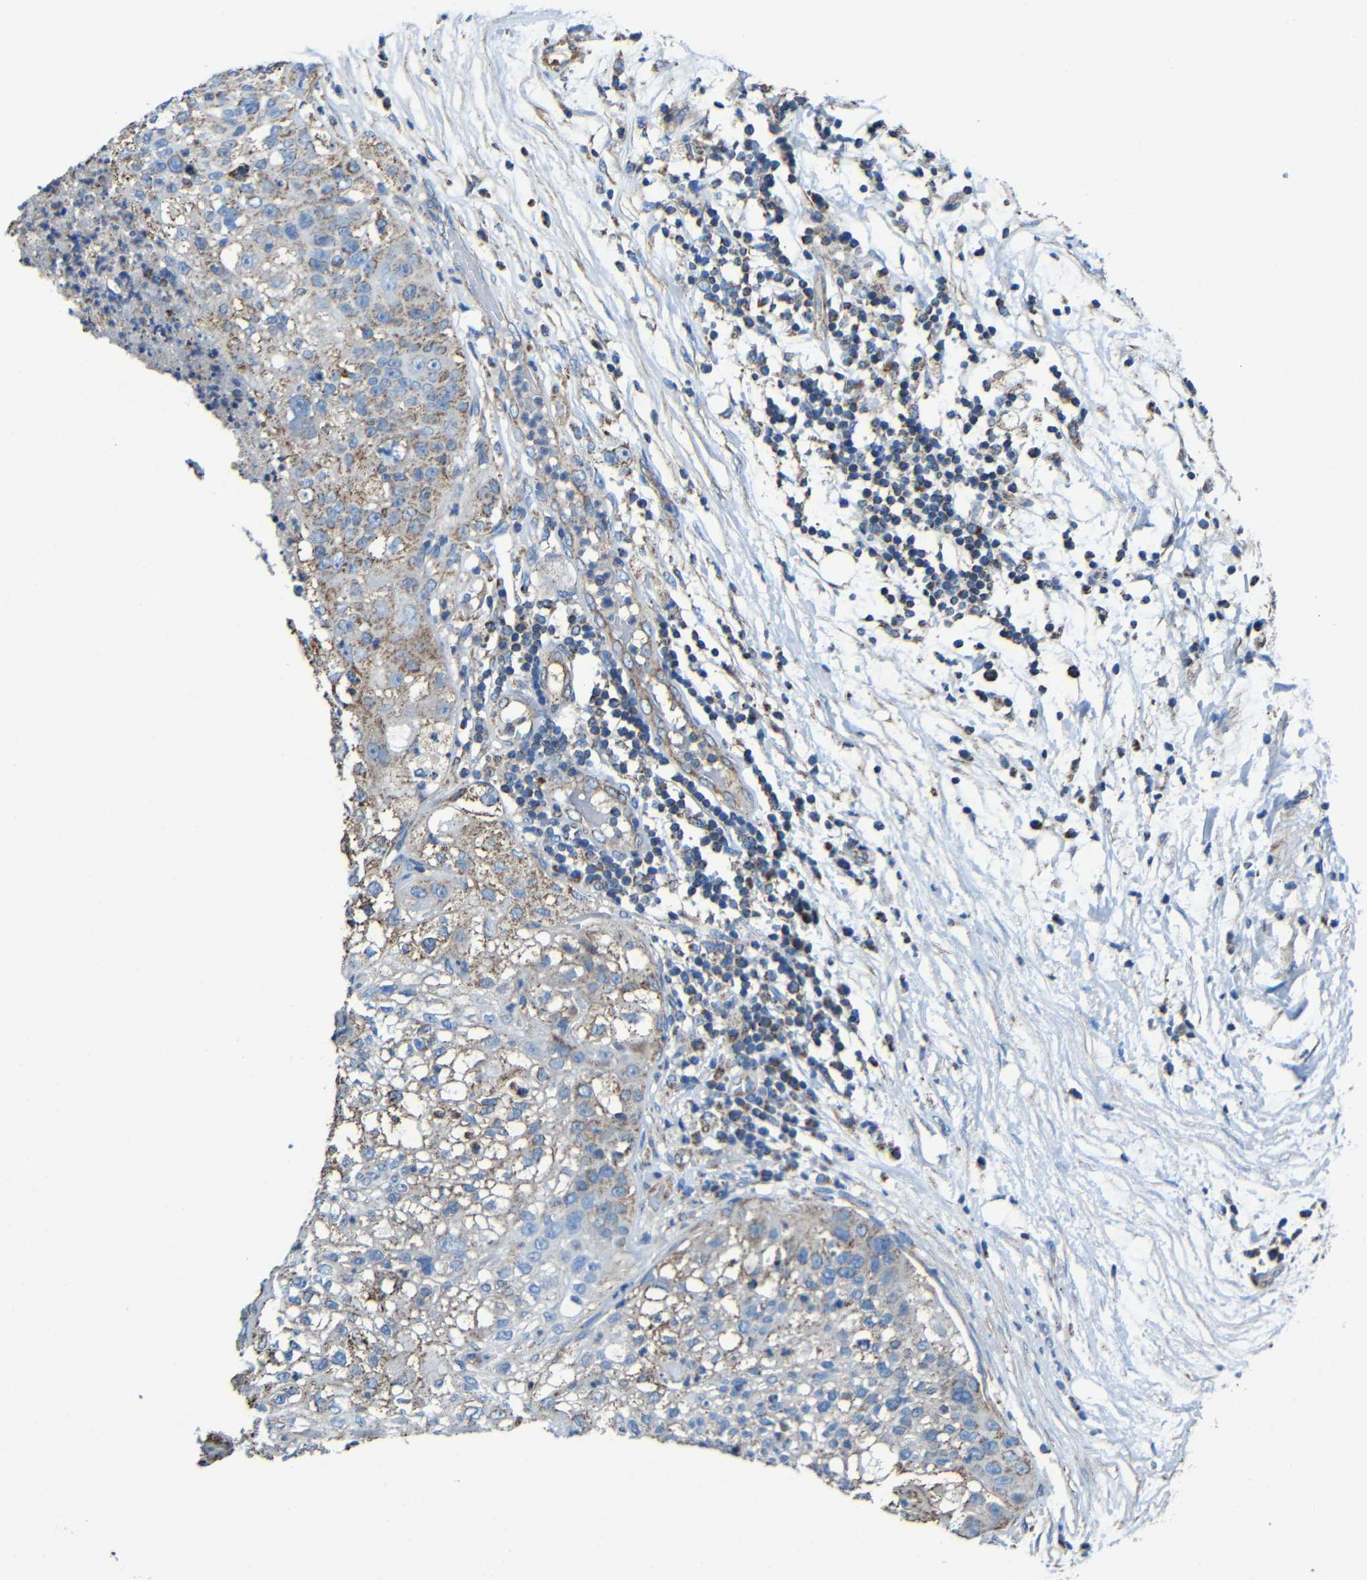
{"staining": {"intensity": "weak", "quantity": "25%-75%", "location": "cytoplasmic/membranous"}, "tissue": "lung cancer", "cell_type": "Tumor cells", "image_type": "cancer", "snomed": [{"axis": "morphology", "description": "Inflammation, NOS"}, {"axis": "morphology", "description": "Squamous cell carcinoma, NOS"}, {"axis": "topography", "description": "Lymph node"}, {"axis": "topography", "description": "Soft tissue"}, {"axis": "topography", "description": "Lung"}], "caption": "This photomicrograph shows immunohistochemistry staining of lung squamous cell carcinoma, with low weak cytoplasmic/membranous expression in approximately 25%-75% of tumor cells.", "gene": "INTS6L", "patient": {"sex": "male", "age": 66}}